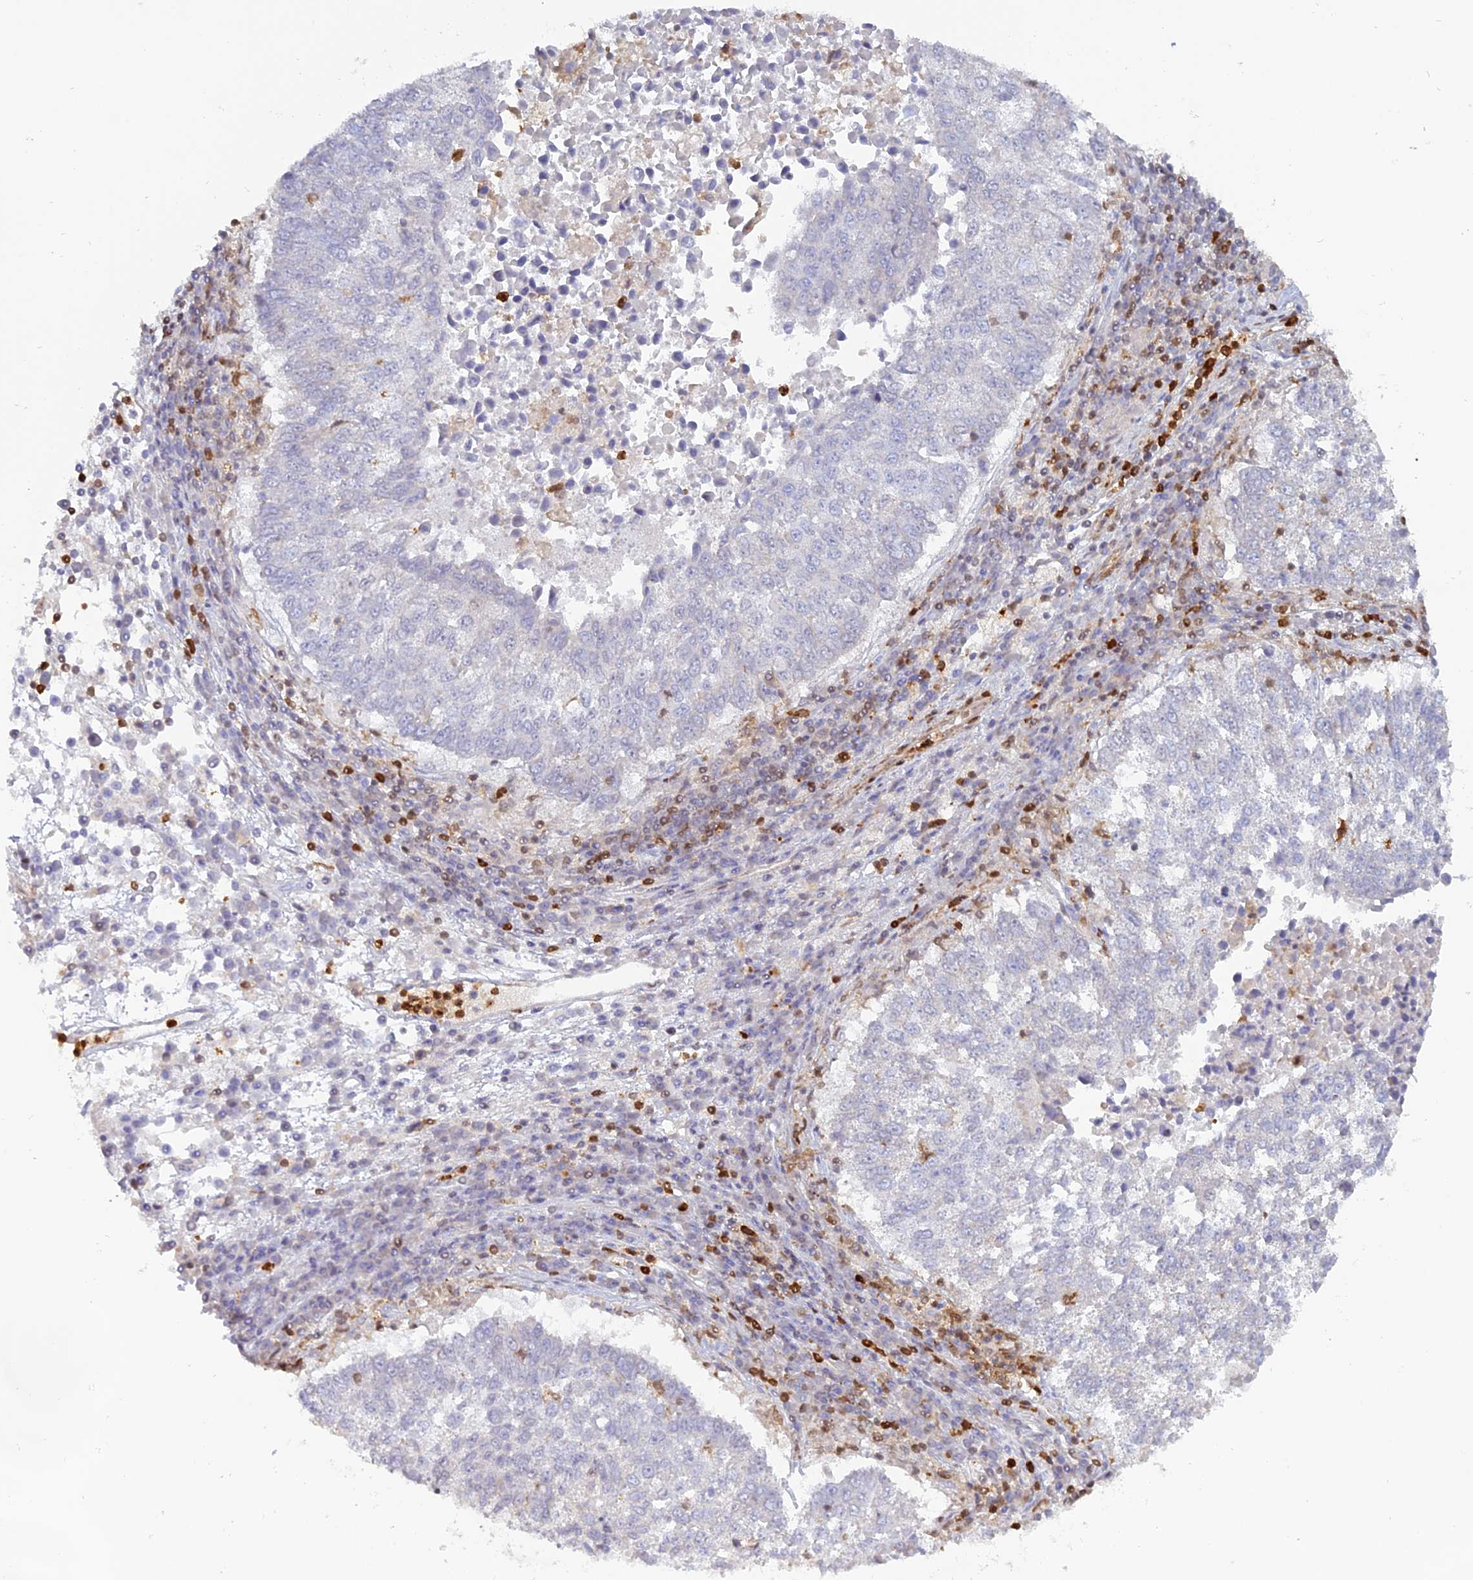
{"staining": {"intensity": "negative", "quantity": "none", "location": "none"}, "tissue": "lung cancer", "cell_type": "Tumor cells", "image_type": "cancer", "snomed": [{"axis": "morphology", "description": "Squamous cell carcinoma, NOS"}, {"axis": "topography", "description": "Lung"}], "caption": "High magnification brightfield microscopy of lung cancer stained with DAB (brown) and counterstained with hematoxylin (blue): tumor cells show no significant staining. Brightfield microscopy of immunohistochemistry stained with DAB (3,3'-diaminobenzidine) (brown) and hematoxylin (blue), captured at high magnification.", "gene": "PGBD4", "patient": {"sex": "male", "age": 73}}